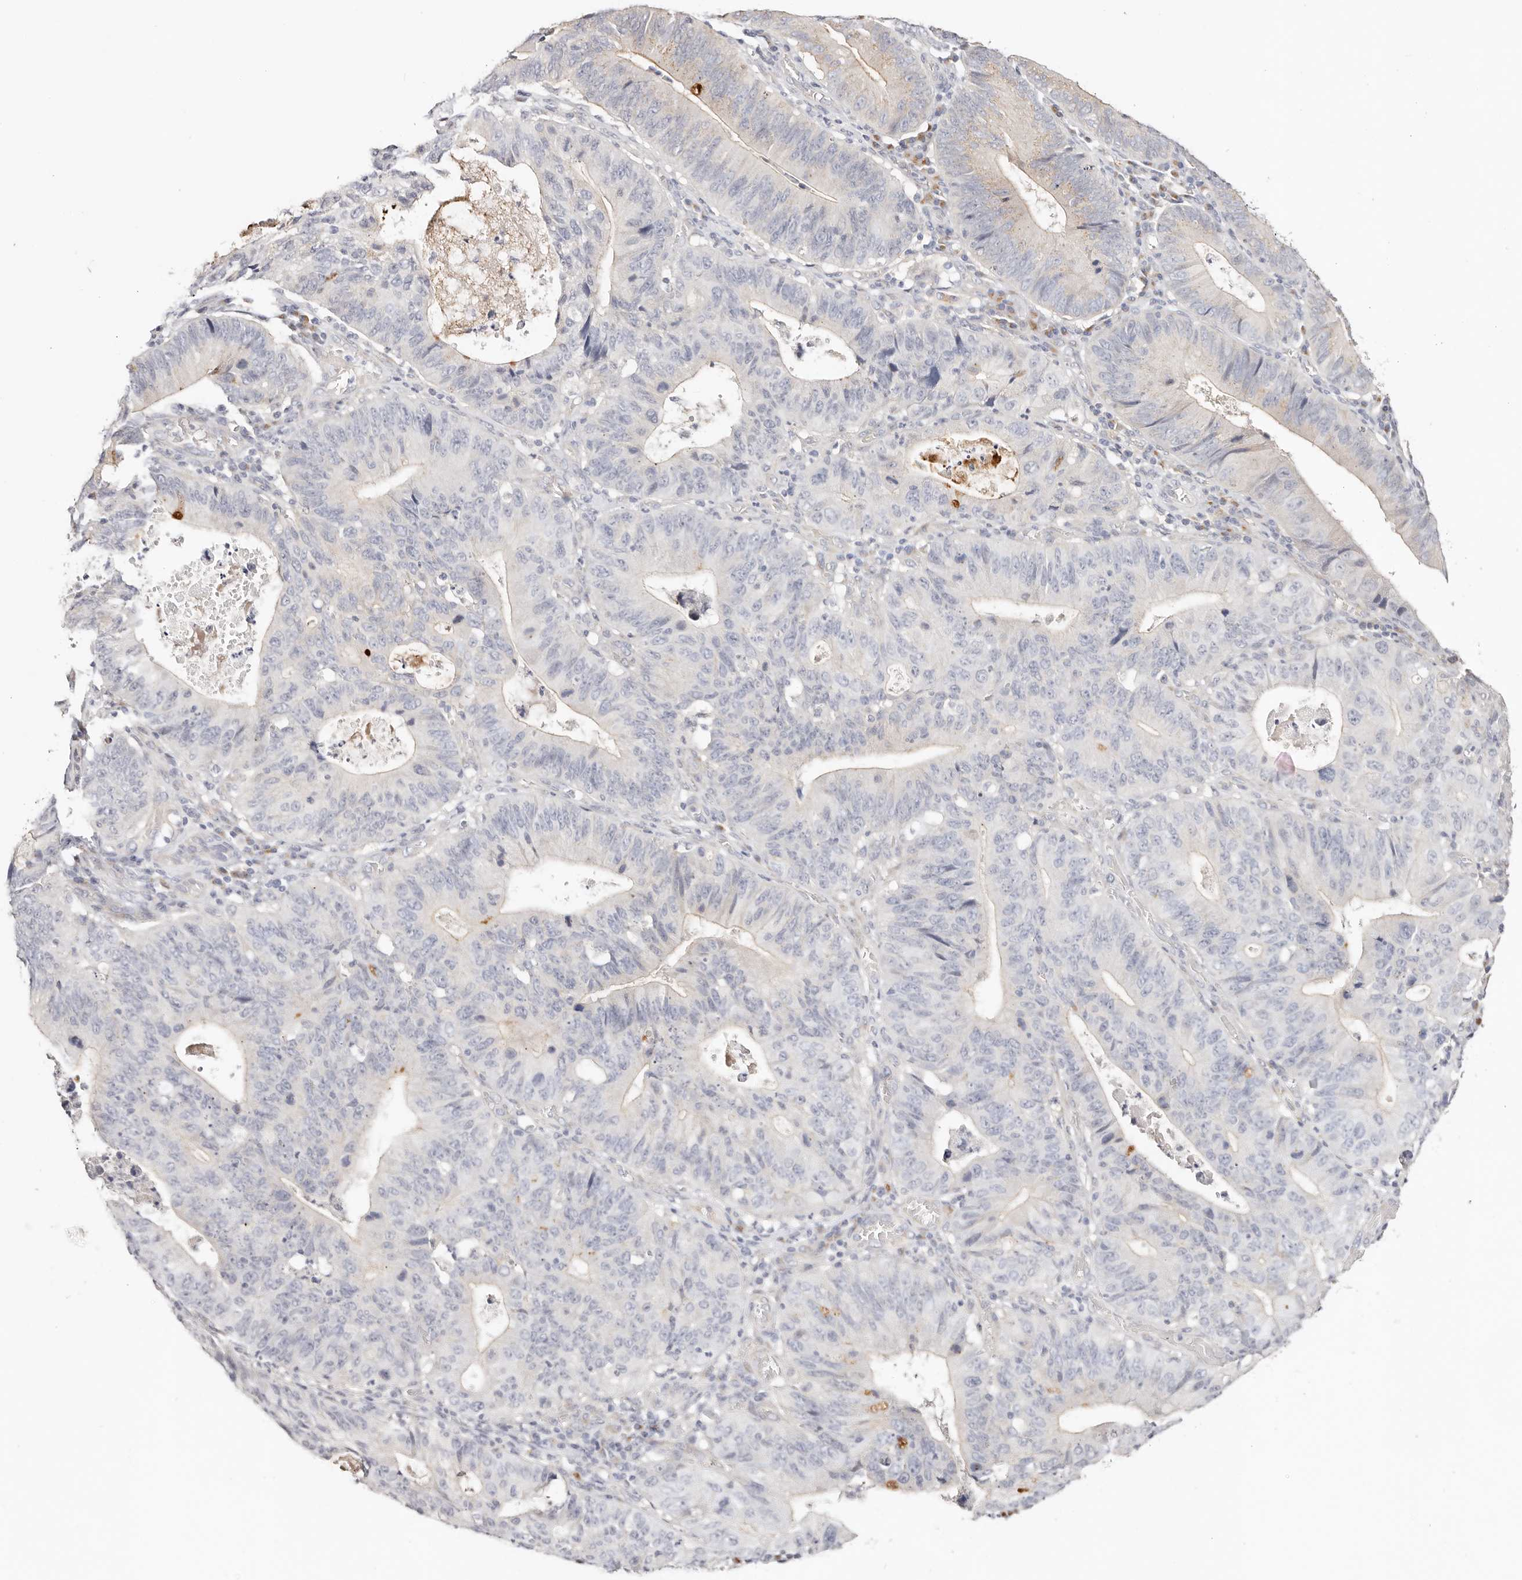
{"staining": {"intensity": "strong", "quantity": "<25%", "location": "cytoplasmic/membranous"}, "tissue": "stomach cancer", "cell_type": "Tumor cells", "image_type": "cancer", "snomed": [{"axis": "morphology", "description": "Adenocarcinoma, NOS"}, {"axis": "topography", "description": "Stomach"}], "caption": "This is a histology image of immunohistochemistry (IHC) staining of stomach cancer, which shows strong staining in the cytoplasmic/membranous of tumor cells.", "gene": "DNASE1", "patient": {"sex": "male", "age": 59}}